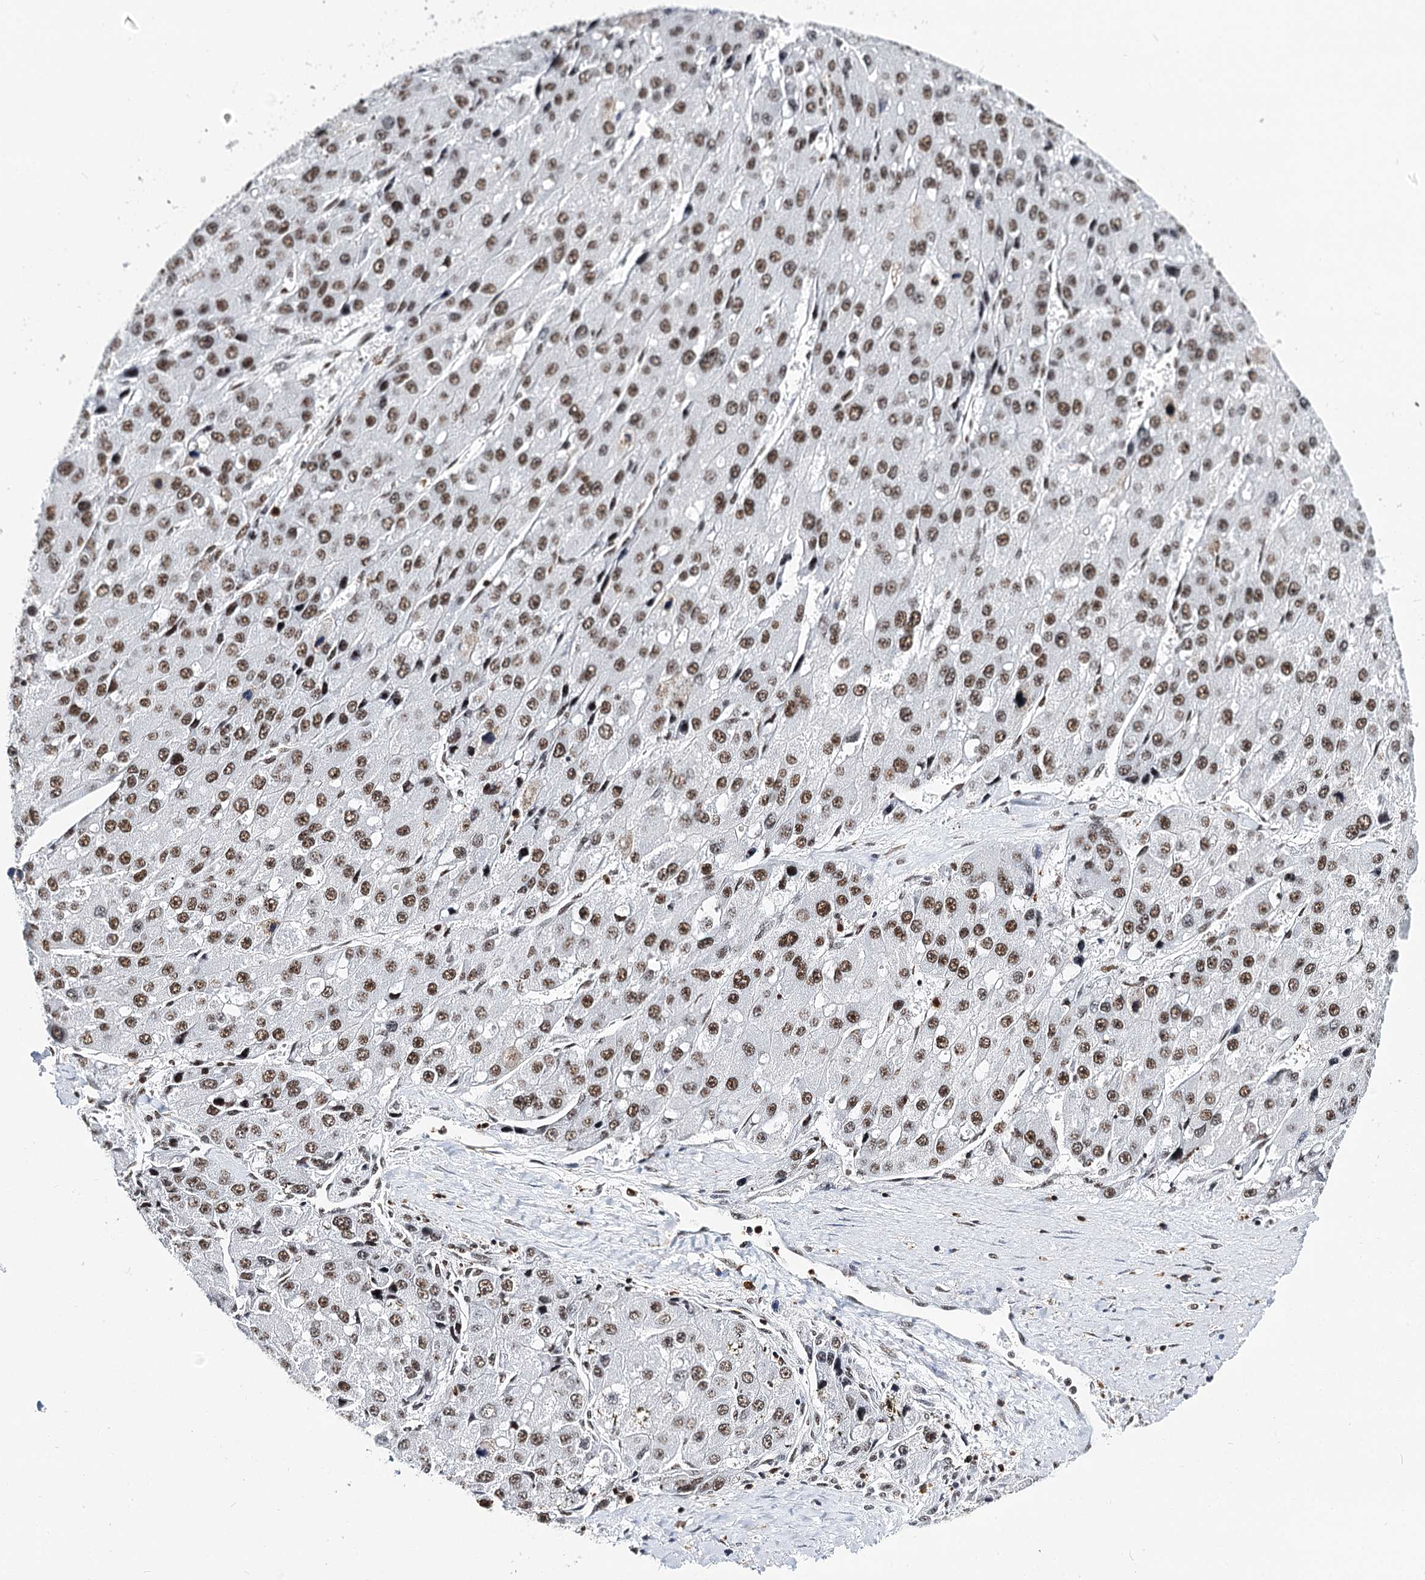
{"staining": {"intensity": "moderate", "quantity": ">75%", "location": "nuclear"}, "tissue": "liver cancer", "cell_type": "Tumor cells", "image_type": "cancer", "snomed": [{"axis": "morphology", "description": "Carcinoma, Hepatocellular, NOS"}, {"axis": "topography", "description": "Liver"}], "caption": "Liver cancer was stained to show a protein in brown. There is medium levels of moderate nuclear staining in about >75% of tumor cells.", "gene": "BARD1", "patient": {"sex": "female", "age": 73}}